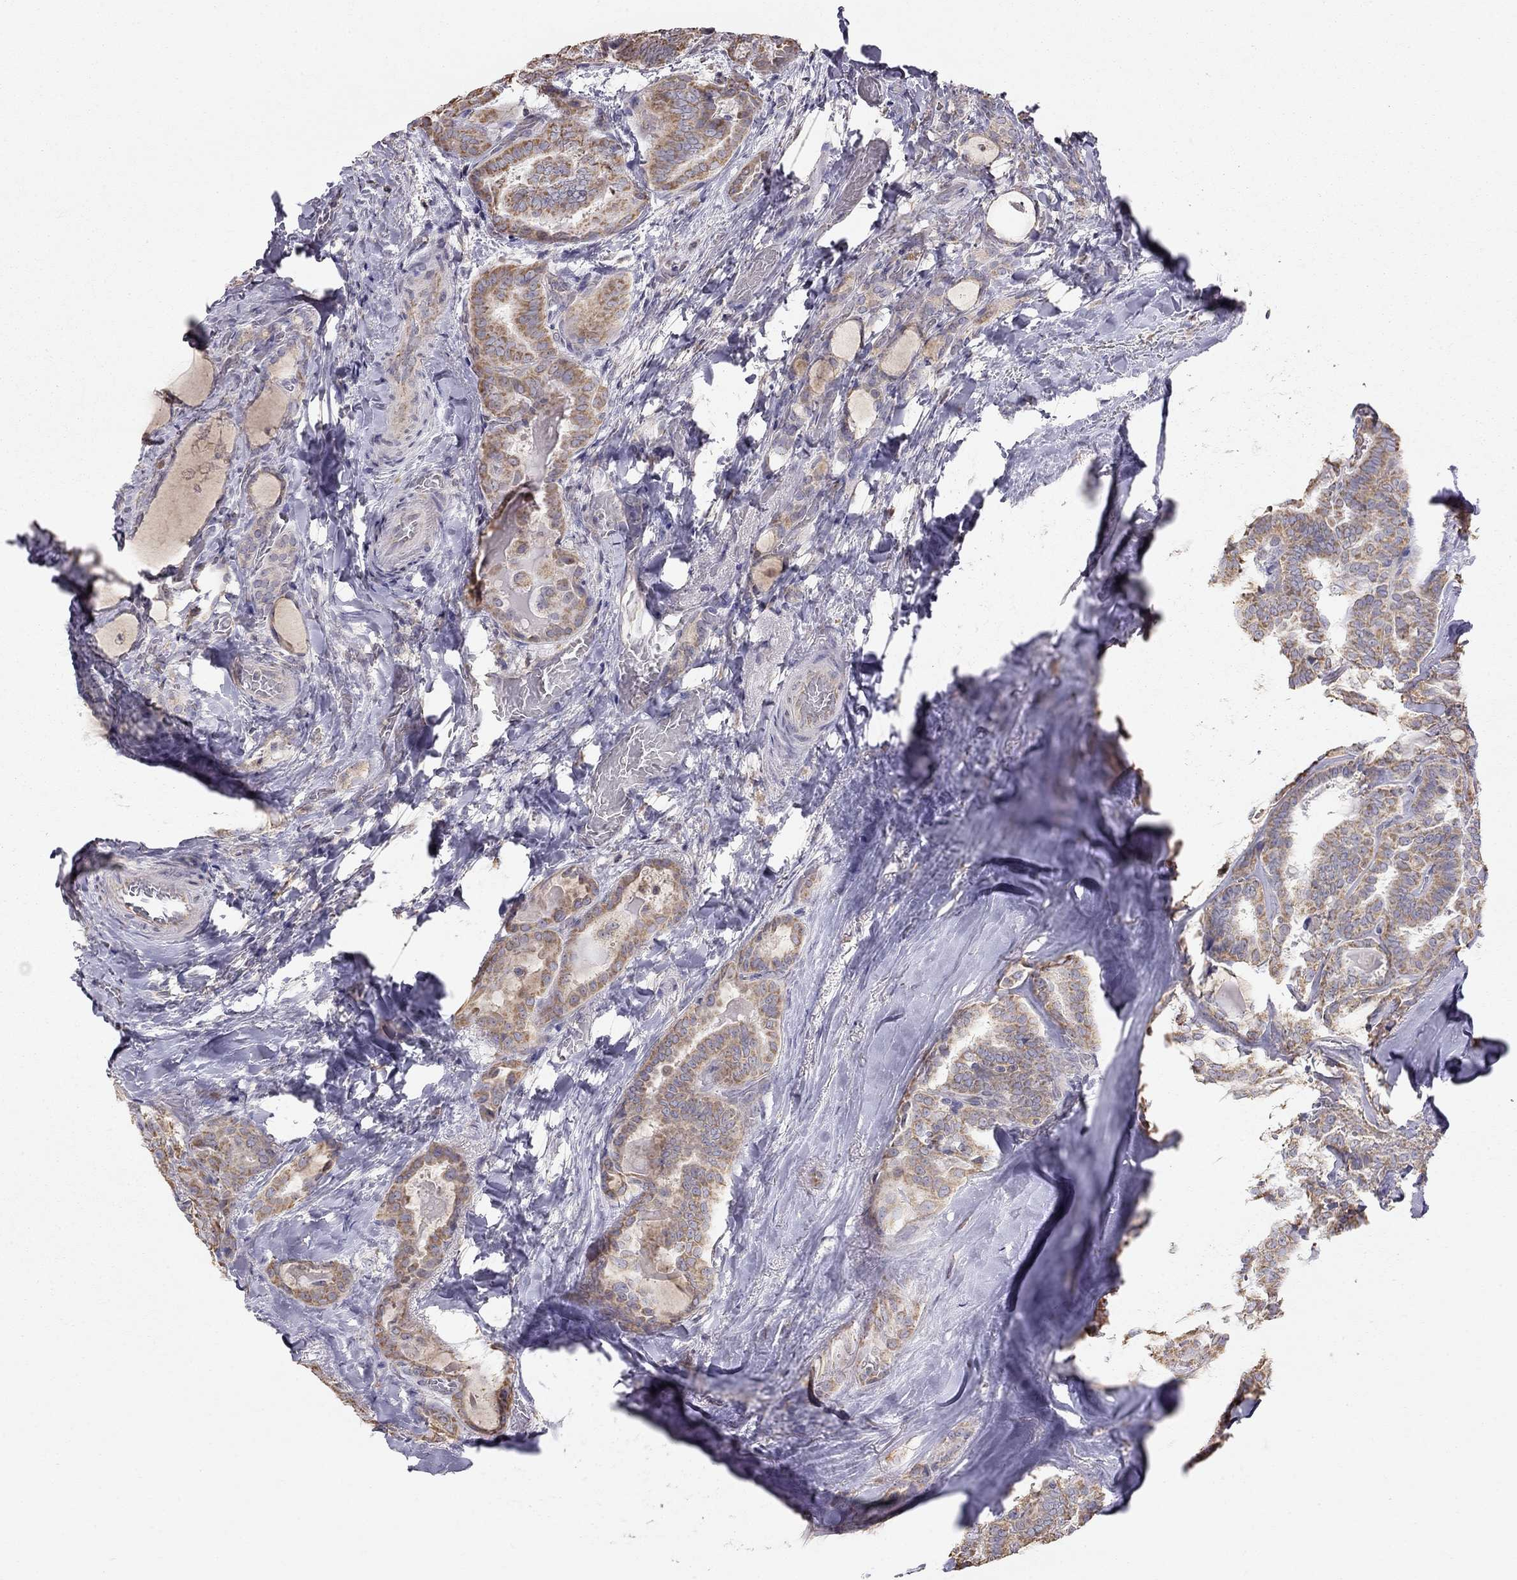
{"staining": {"intensity": "weak", "quantity": ">75%", "location": "cytoplasmic/membranous"}, "tissue": "thyroid cancer", "cell_type": "Tumor cells", "image_type": "cancer", "snomed": [{"axis": "morphology", "description": "Papillary adenocarcinoma, NOS"}, {"axis": "topography", "description": "Thyroid gland"}], "caption": "This histopathology image exhibits IHC staining of human thyroid cancer (papillary adenocarcinoma), with low weak cytoplasmic/membranous staining in about >75% of tumor cells.", "gene": "LRIT3", "patient": {"sex": "female", "age": 39}}